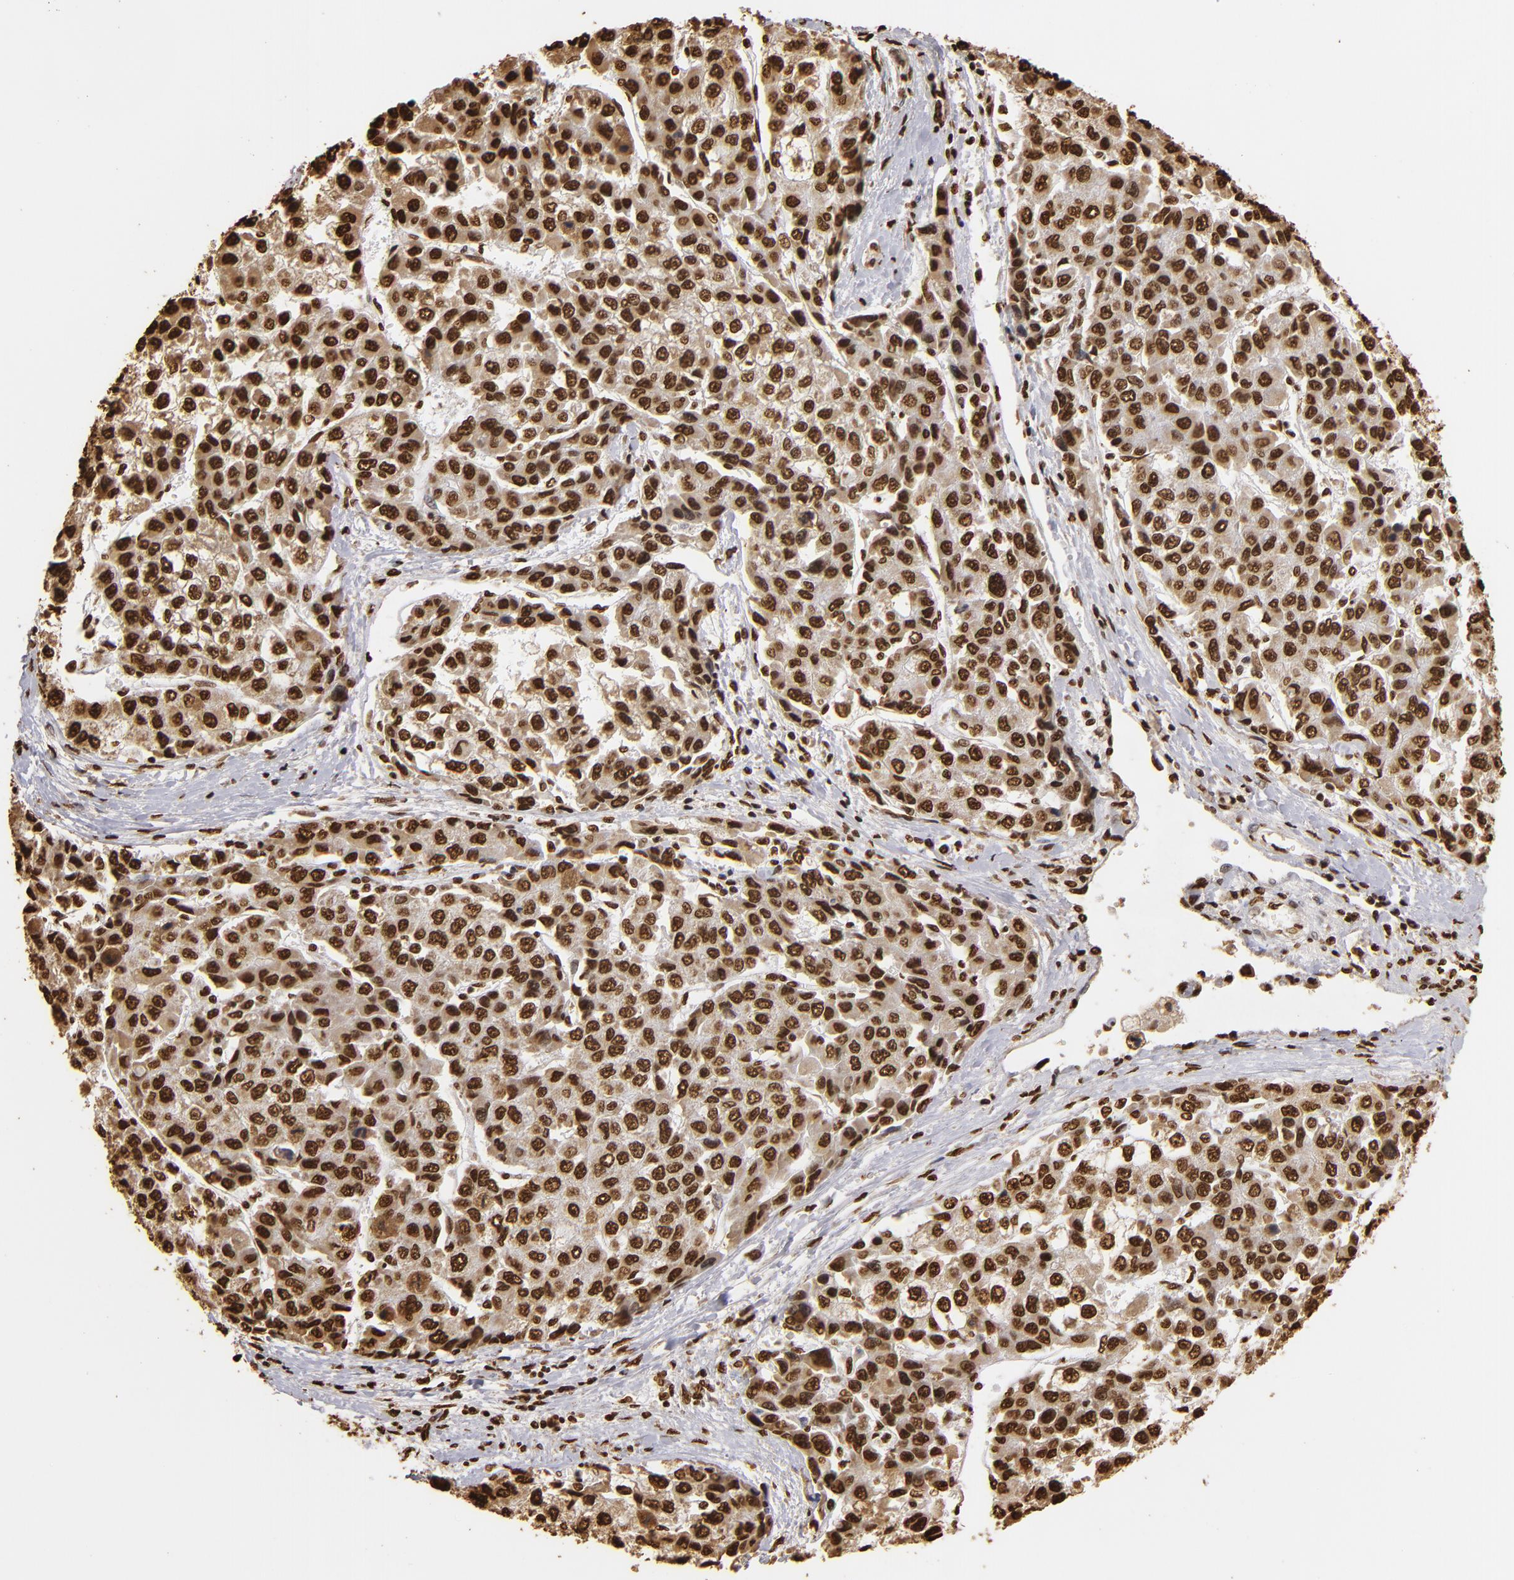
{"staining": {"intensity": "strong", "quantity": ">75%", "location": "cytoplasmic/membranous,nuclear"}, "tissue": "liver cancer", "cell_type": "Tumor cells", "image_type": "cancer", "snomed": [{"axis": "morphology", "description": "Carcinoma, Hepatocellular, NOS"}, {"axis": "topography", "description": "Liver"}], "caption": "Liver cancer (hepatocellular carcinoma) stained with a protein marker shows strong staining in tumor cells.", "gene": "ILF3", "patient": {"sex": "female", "age": 66}}